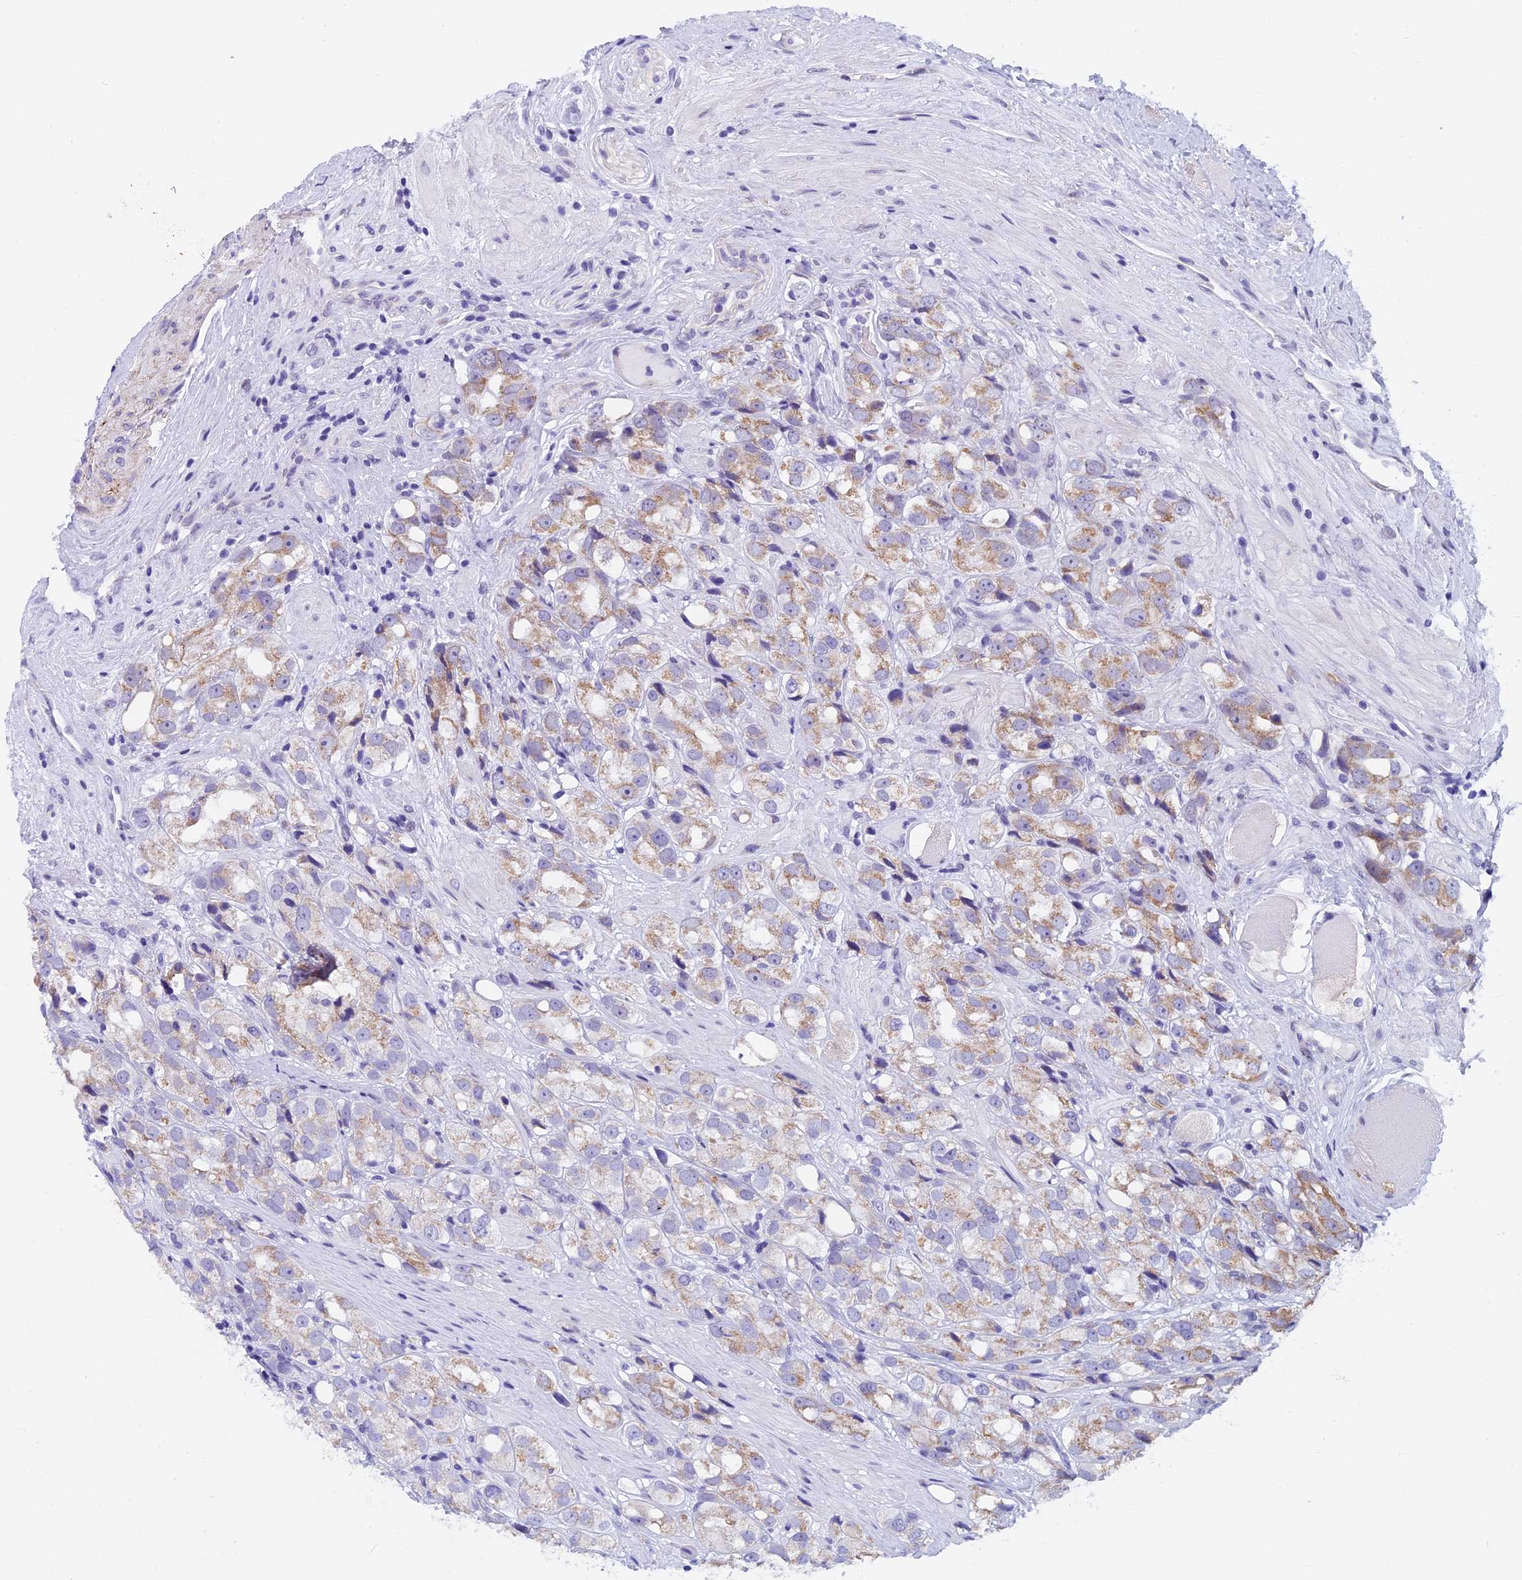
{"staining": {"intensity": "moderate", "quantity": "25%-75%", "location": "cytoplasmic/membranous"}, "tissue": "prostate cancer", "cell_type": "Tumor cells", "image_type": "cancer", "snomed": [{"axis": "morphology", "description": "Adenocarcinoma, NOS"}, {"axis": "topography", "description": "Prostate"}], "caption": "IHC image of adenocarcinoma (prostate) stained for a protein (brown), which exhibits medium levels of moderate cytoplasmic/membranous staining in about 25%-75% of tumor cells.", "gene": "ZNF317", "patient": {"sex": "male", "age": 79}}